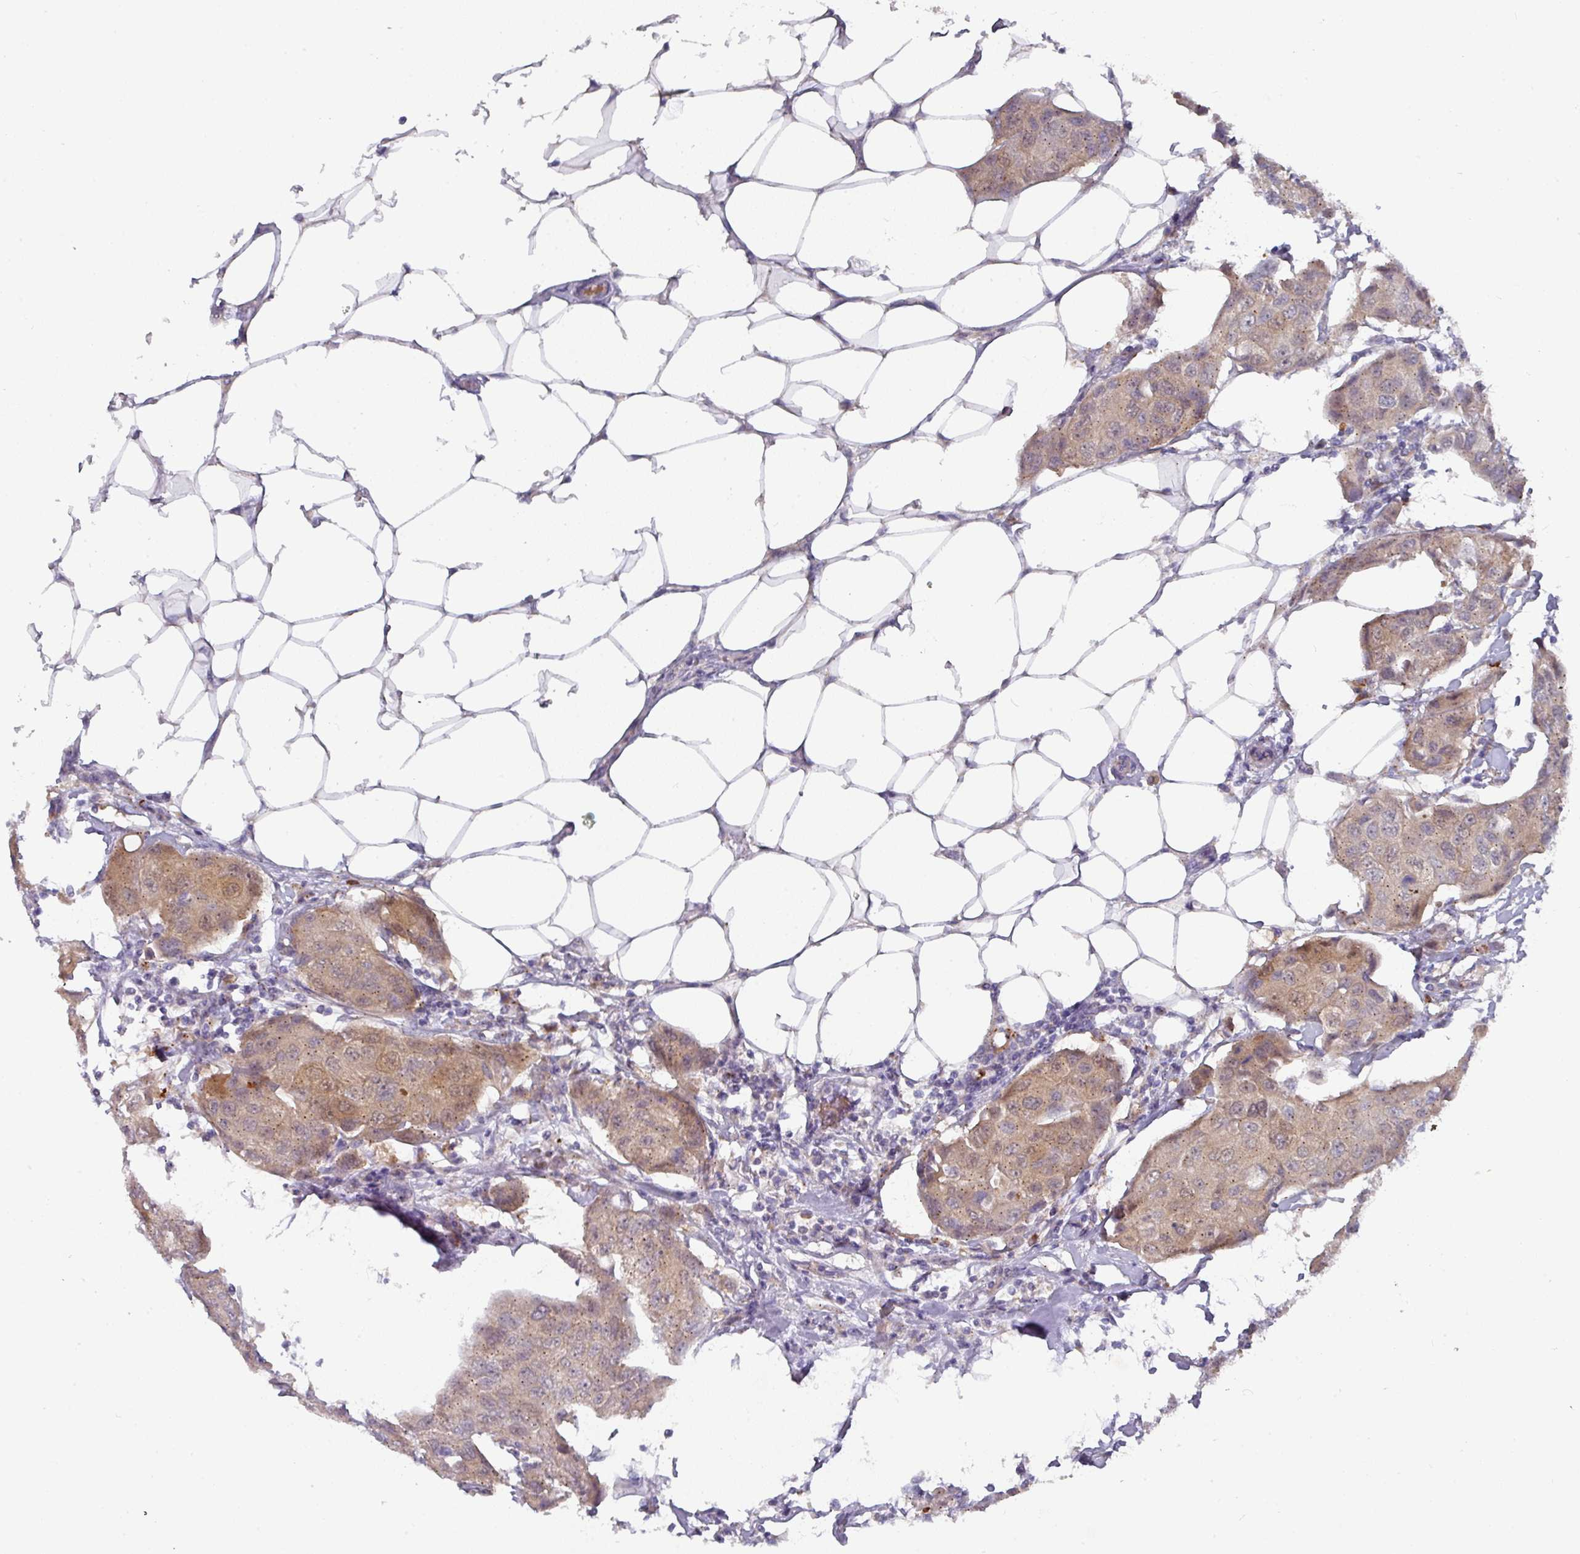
{"staining": {"intensity": "weak", "quantity": "25%-75%", "location": "cytoplasmic/membranous"}, "tissue": "breast cancer", "cell_type": "Tumor cells", "image_type": "cancer", "snomed": [{"axis": "morphology", "description": "Duct carcinoma"}, {"axis": "topography", "description": "Breast"}, {"axis": "topography", "description": "Lymph node"}], "caption": "Approximately 25%-75% of tumor cells in breast invasive ductal carcinoma reveal weak cytoplasmic/membranous protein positivity as visualized by brown immunohistochemical staining.", "gene": "IL4R", "patient": {"sex": "female", "age": 80}}